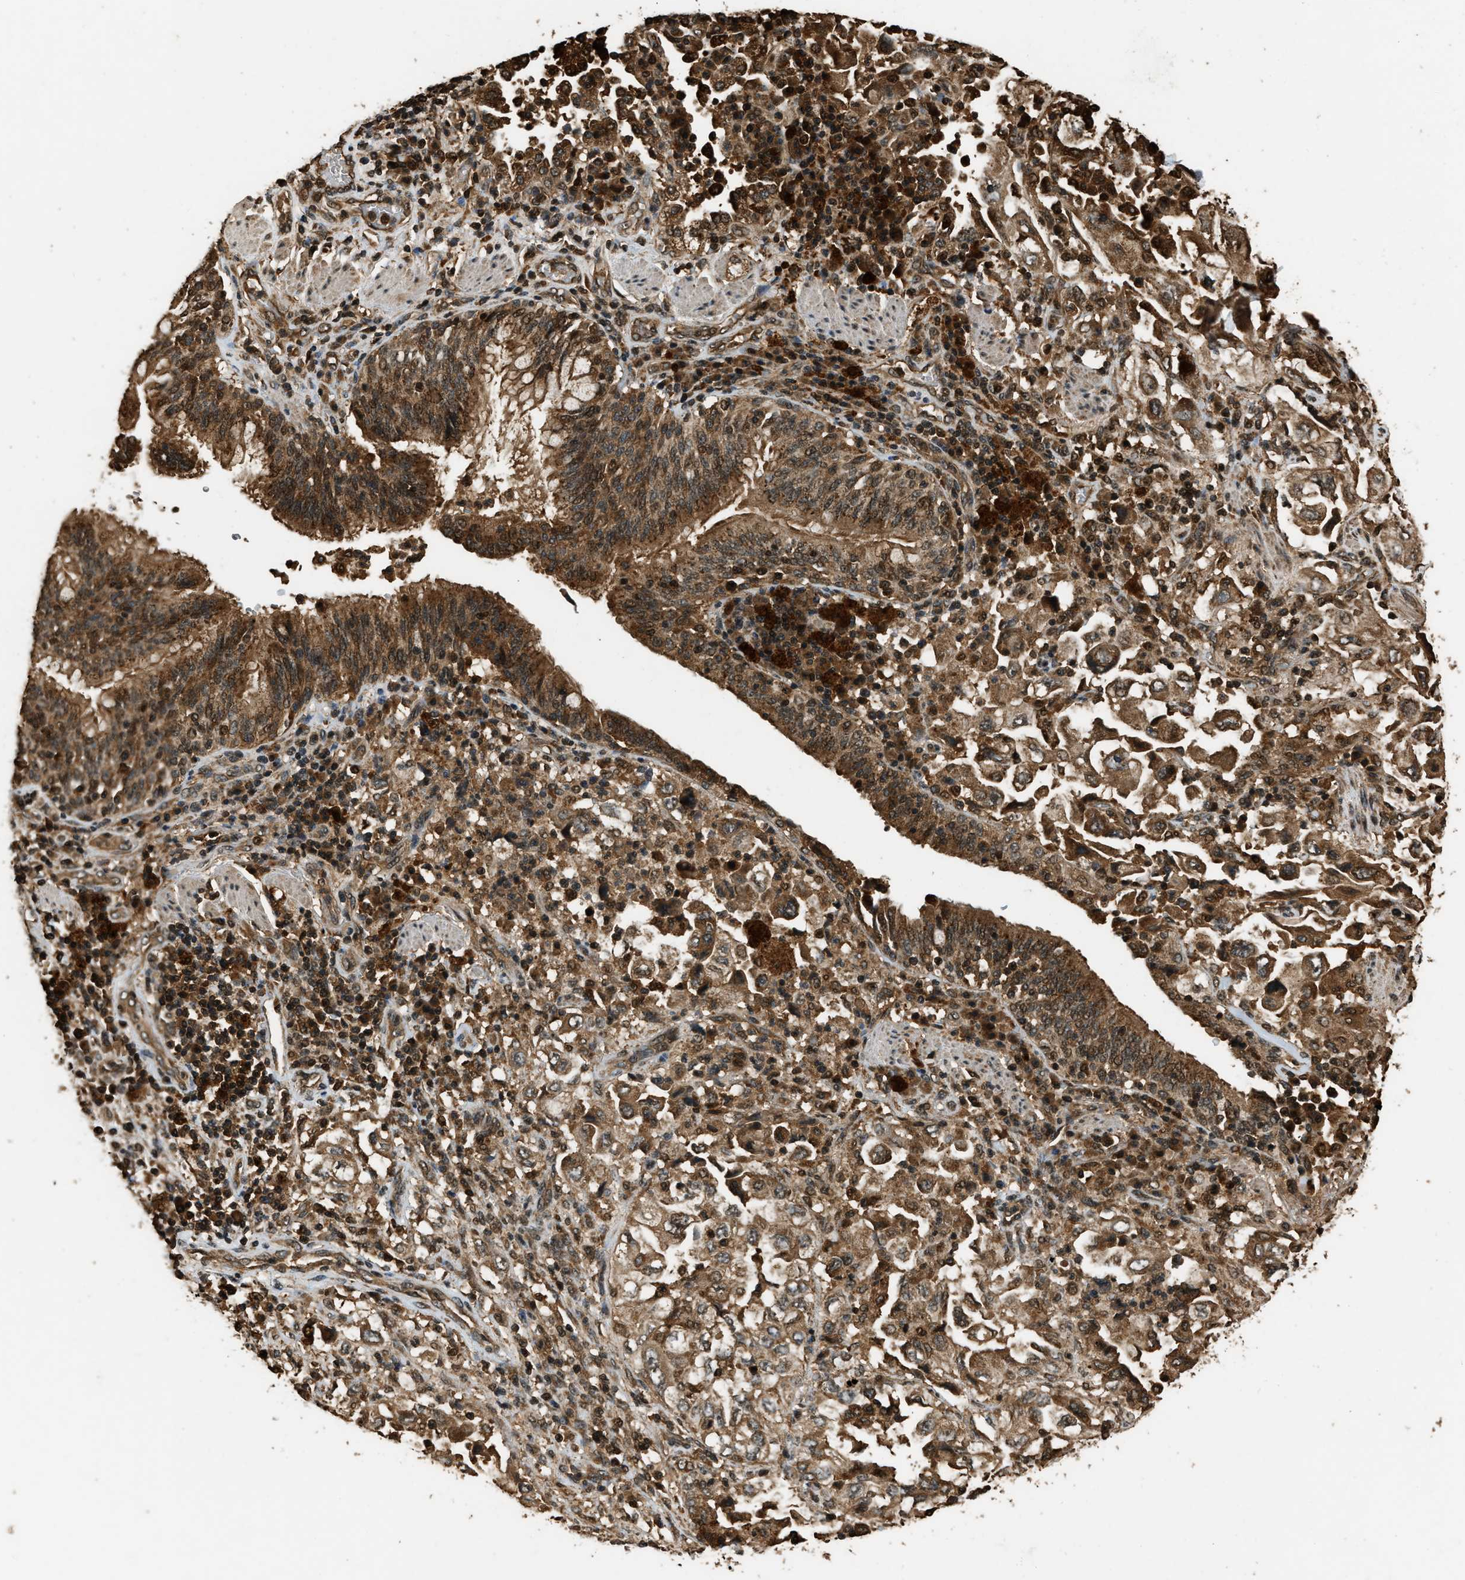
{"staining": {"intensity": "moderate", "quantity": ">75%", "location": "cytoplasmic/membranous"}, "tissue": "lung cancer", "cell_type": "Tumor cells", "image_type": "cancer", "snomed": [{"axis": "morphology", "description": "Adenocarcinoma, NOS"}, {"axis": "topography", "description": "Lung"}], "caption": "The immunohistochemical stain labels moderate cytoplasmic/membranous positivity in tumor cells of lung cancer (adenocarcinoma) tissue. The protein of interest is stained brown, and the nuclei are stained in blue (DAB IHC with brightfield microscopy, high magnification).", "gene": "RAP2A", "patient": {"sex": "male", "age": 64}}